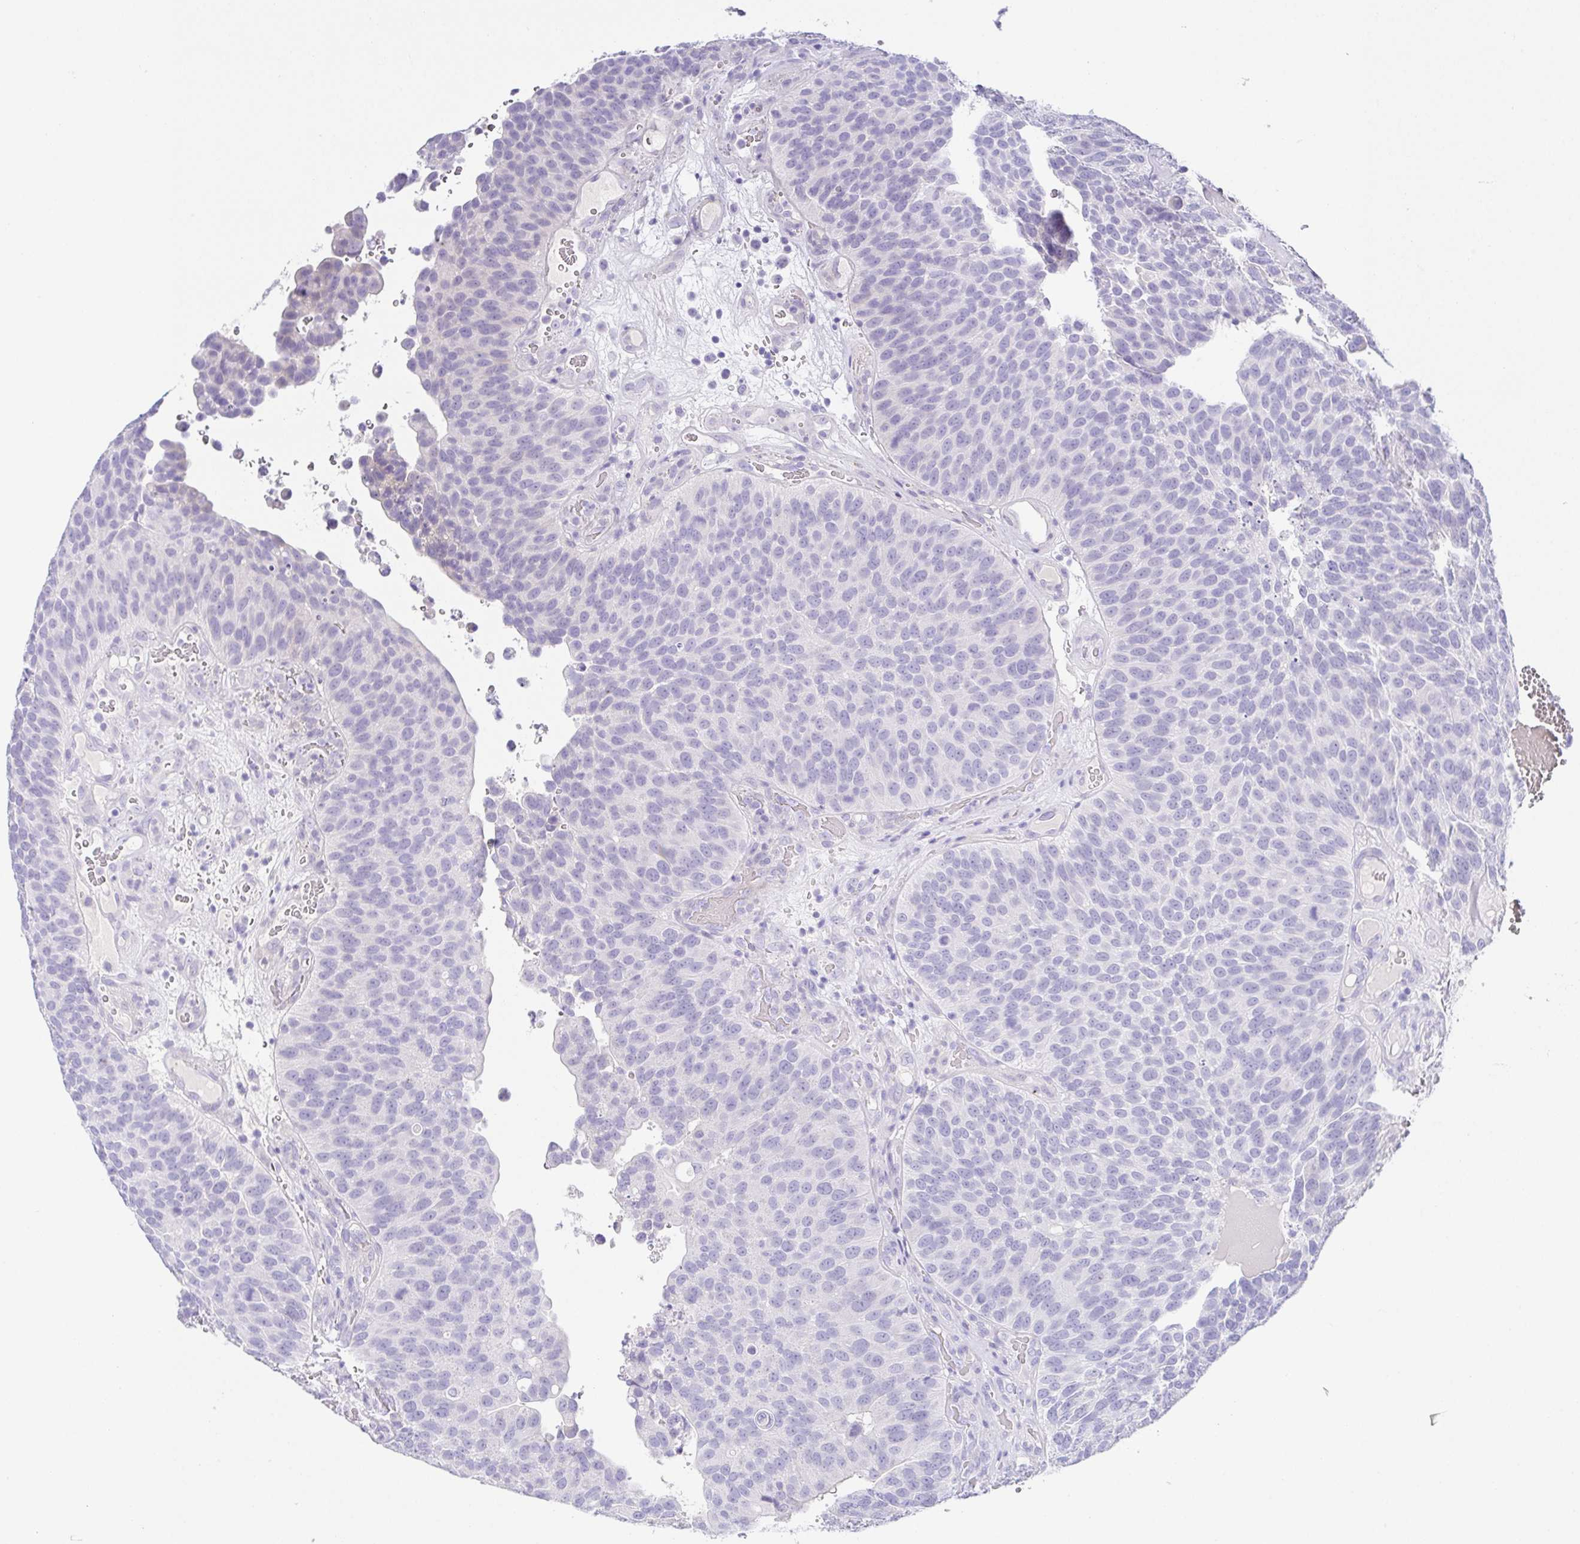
{"staining": {"intensity": "negative", "quantity": "none", "location": "none"}, "tissue": "urothelial cancer", "cell_type": "Tumor cells", "image_type": "cancer", "snomed": [{"axis": "morphology", "description": "Urothelial carcinoma, Low grade"}, {"axis": "topography", "description": "Urinary bladder"}], "caption": "Immunohistochemistry of low-grade urothelial carcinoma exhibits no positivity in tumor cells.", "gene": "HAPLN2", "patient": {"sex": "male", "age": 76}}